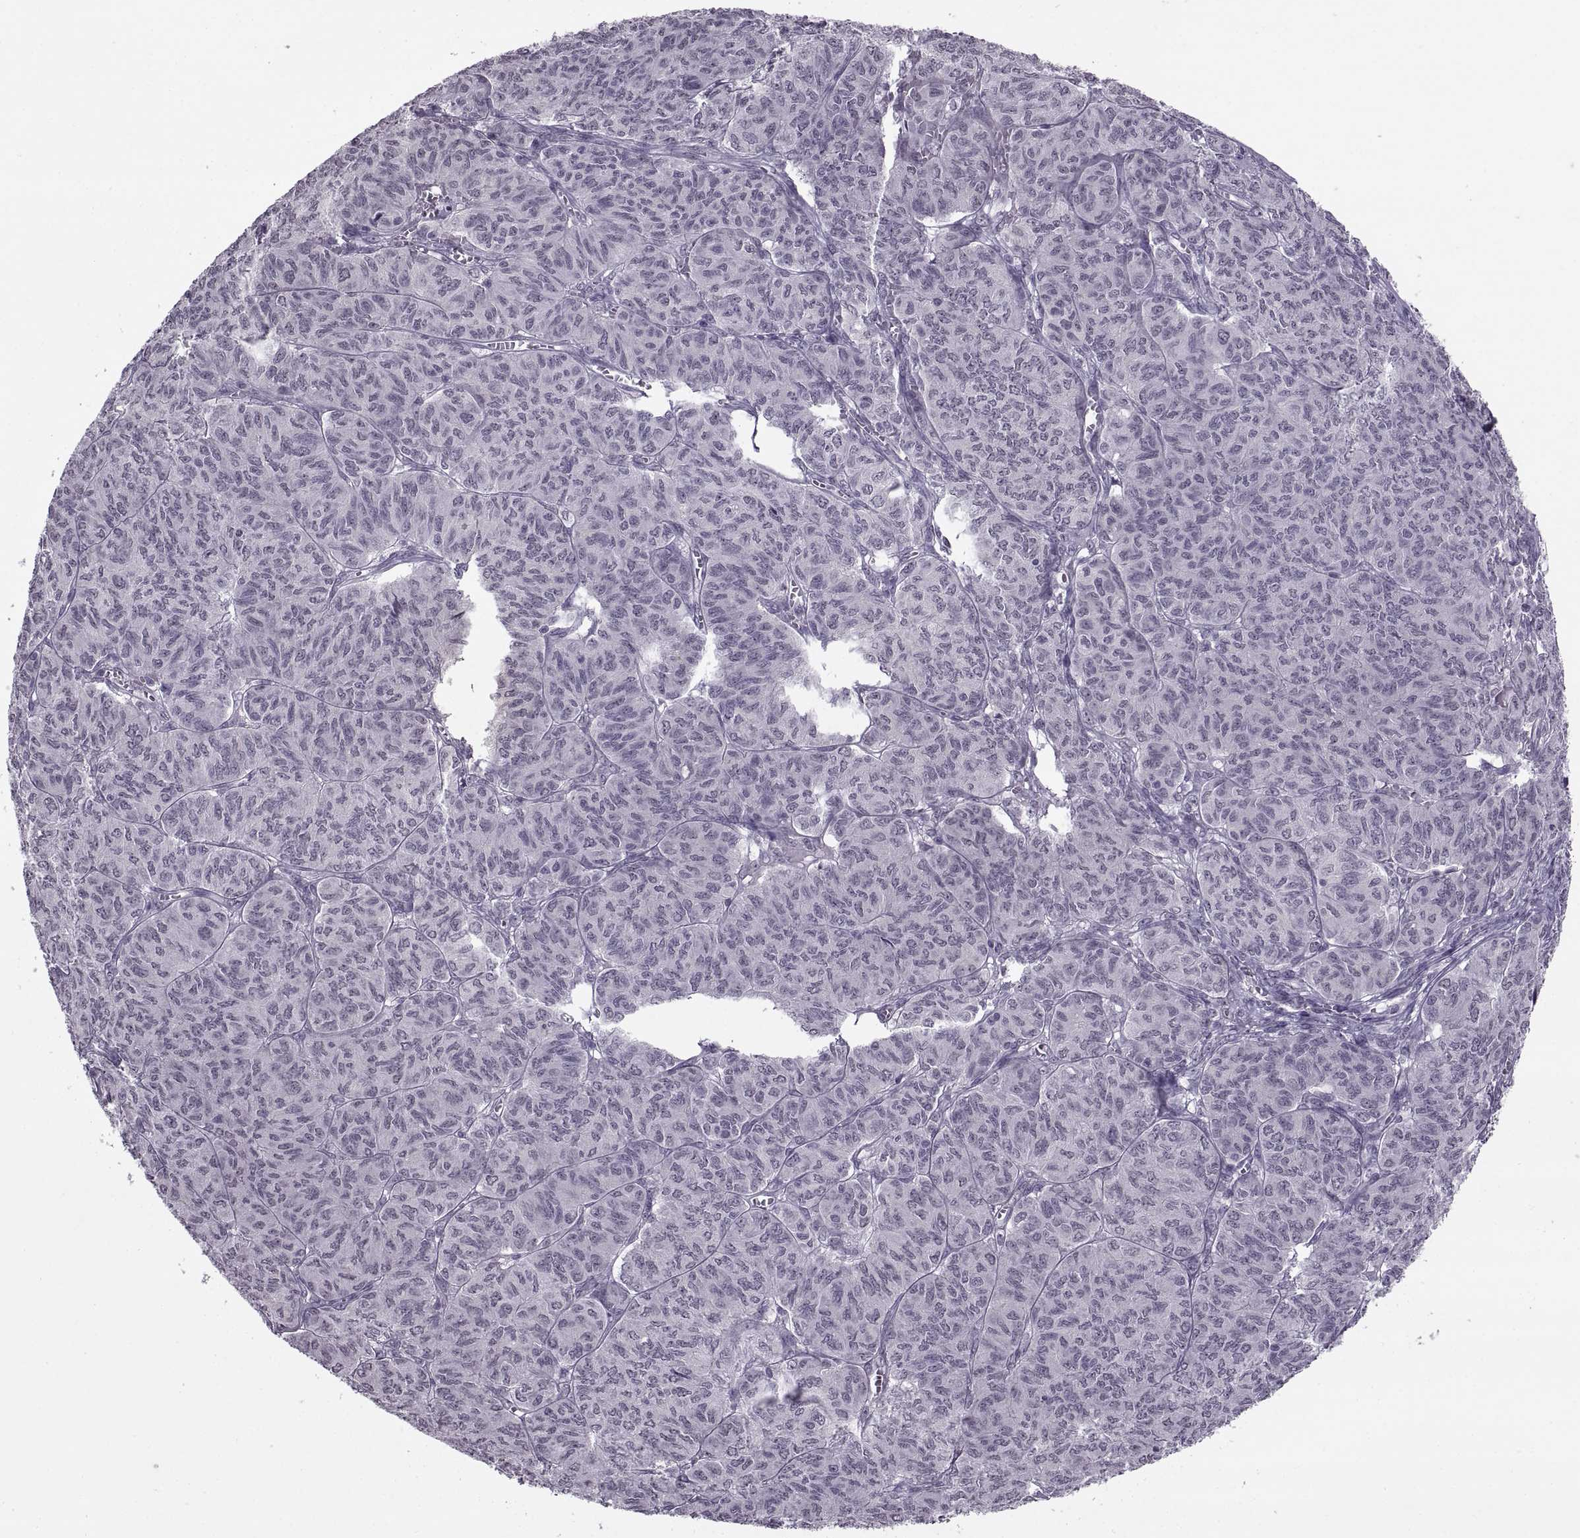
{"staining": {"intensity": "negative", "quantity": "none", "location": "none"}, "tissue": "ovarian cancer", "cell_type": "Tumor cells", "image_type": "cancer", "snomed": [{"axis": "morphology", "description": "Carcinoma, endometroid"}, {"axis": "topography", "description": "Ovary"}], "caption": "Tumor cells show no significant protein positivity in ovarian cancer (endometroid carcinoma). The staining is performed using DAB (3,3'-diaminobenzidine) brown chromogen with nuclei counter-stained in using hematoxylin.", "gene": "OTP", "patient": {"sex": "female", "age": 80}}